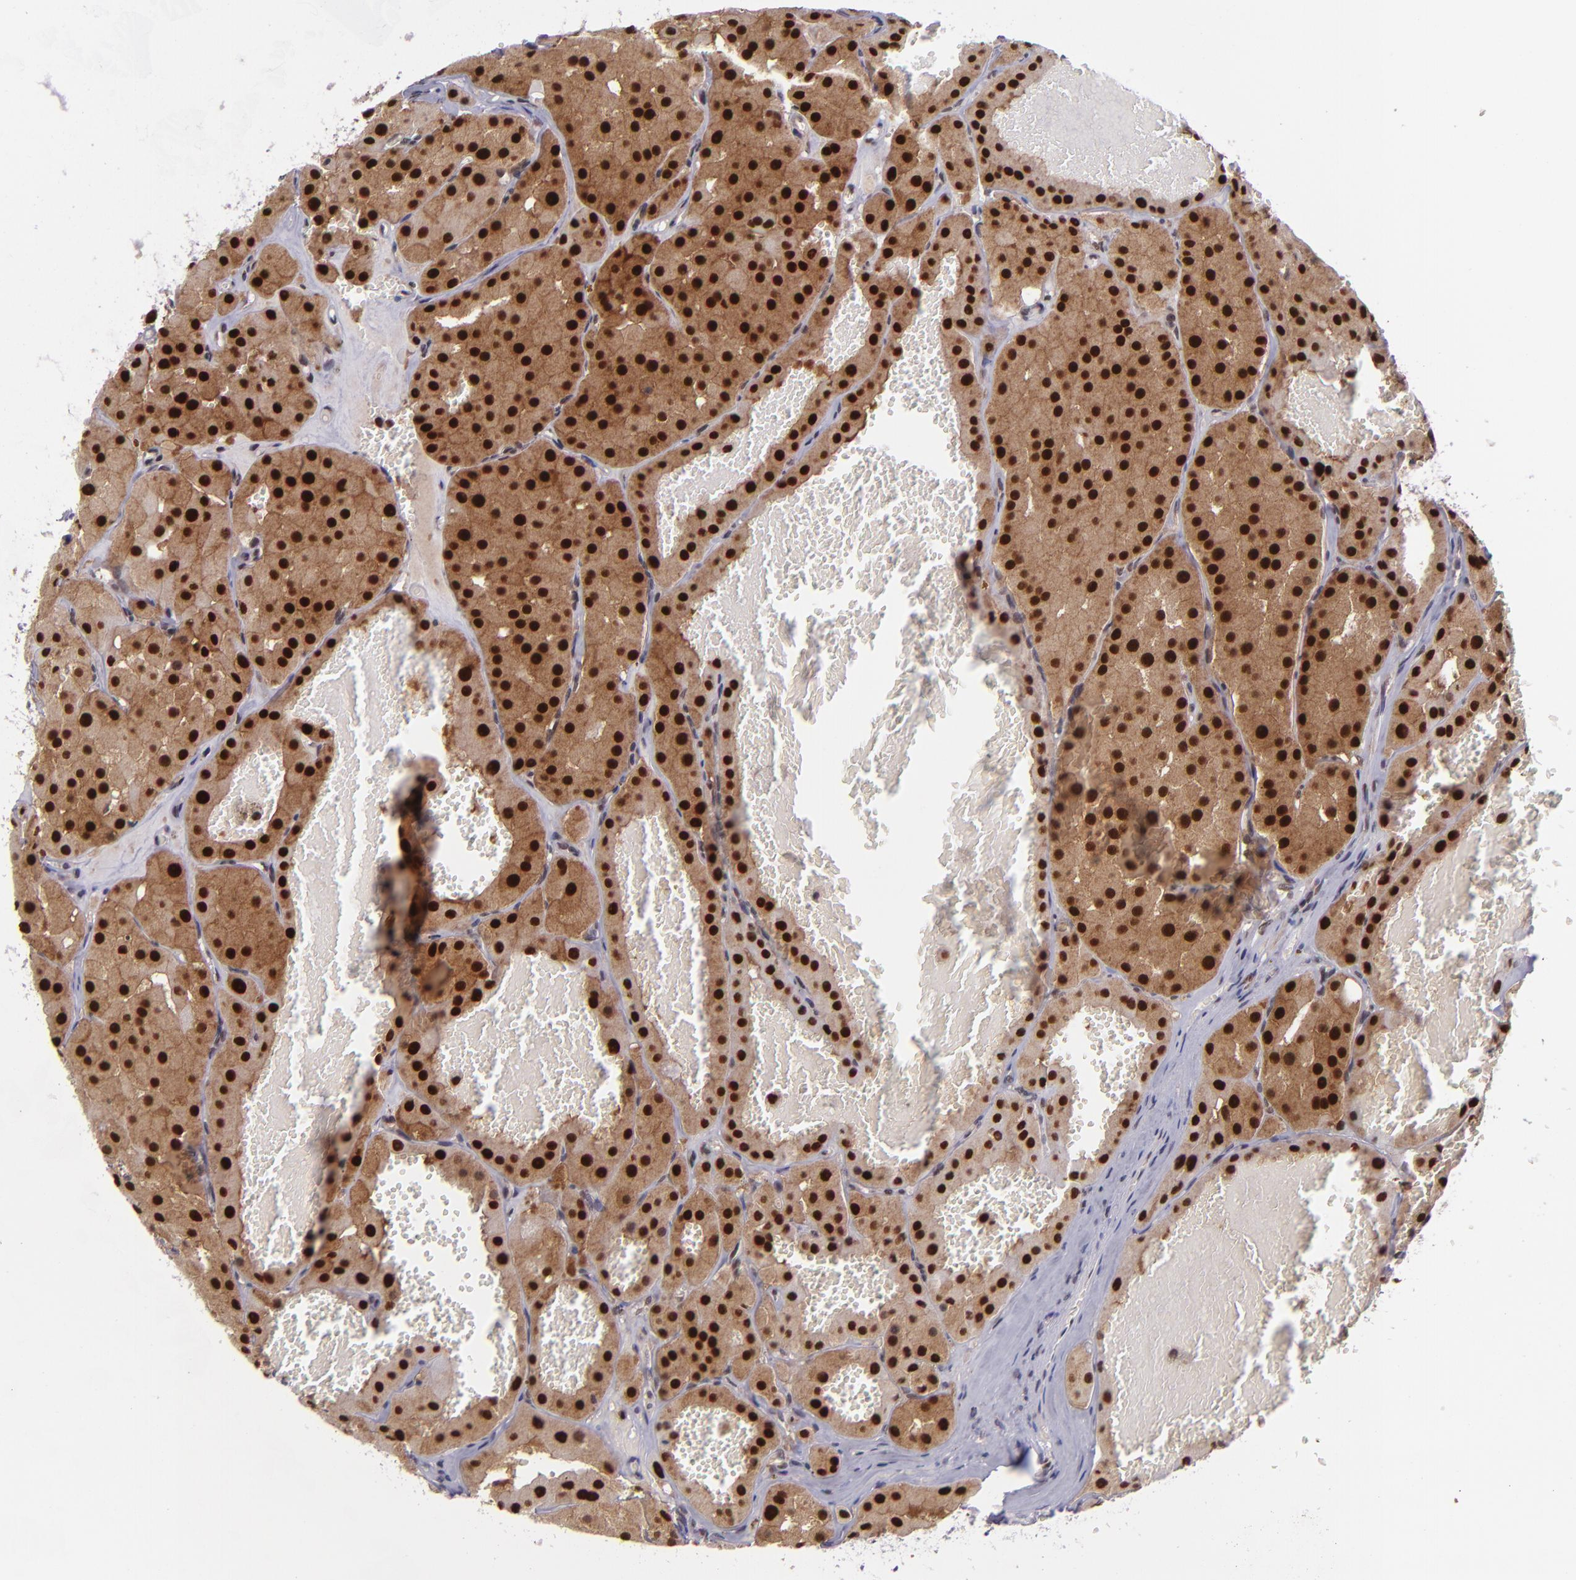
{"staining": {"intensity": "strong", "quantity": ">75%", "location": "cytoplasmic/membranous,nuclear"}, "tissue": "renal cancer", "cell_type": "Tumor cells", "image_type": "cancer", "snomed": [{"axis": "morphology", "description": "Adenocarcinoma, uncertain malignant potential"}, {"axis": "topography", "description": "Kidney"}], "caption": "Protein analysis of renal cancer (adenocarcinoma,  uncertain malignant potential) tissue displays strong cytoplasmic/membranous and nuclear expression in approximately >75% of tumor cells. Using DAB (3,3'-diaminobenzidine) (brown) and hematoxylin (blue) stains, captured at high magnification using brightfield microscopy.", "gene": "BAG1", "patient": {"sex": "male", "age": 63}}